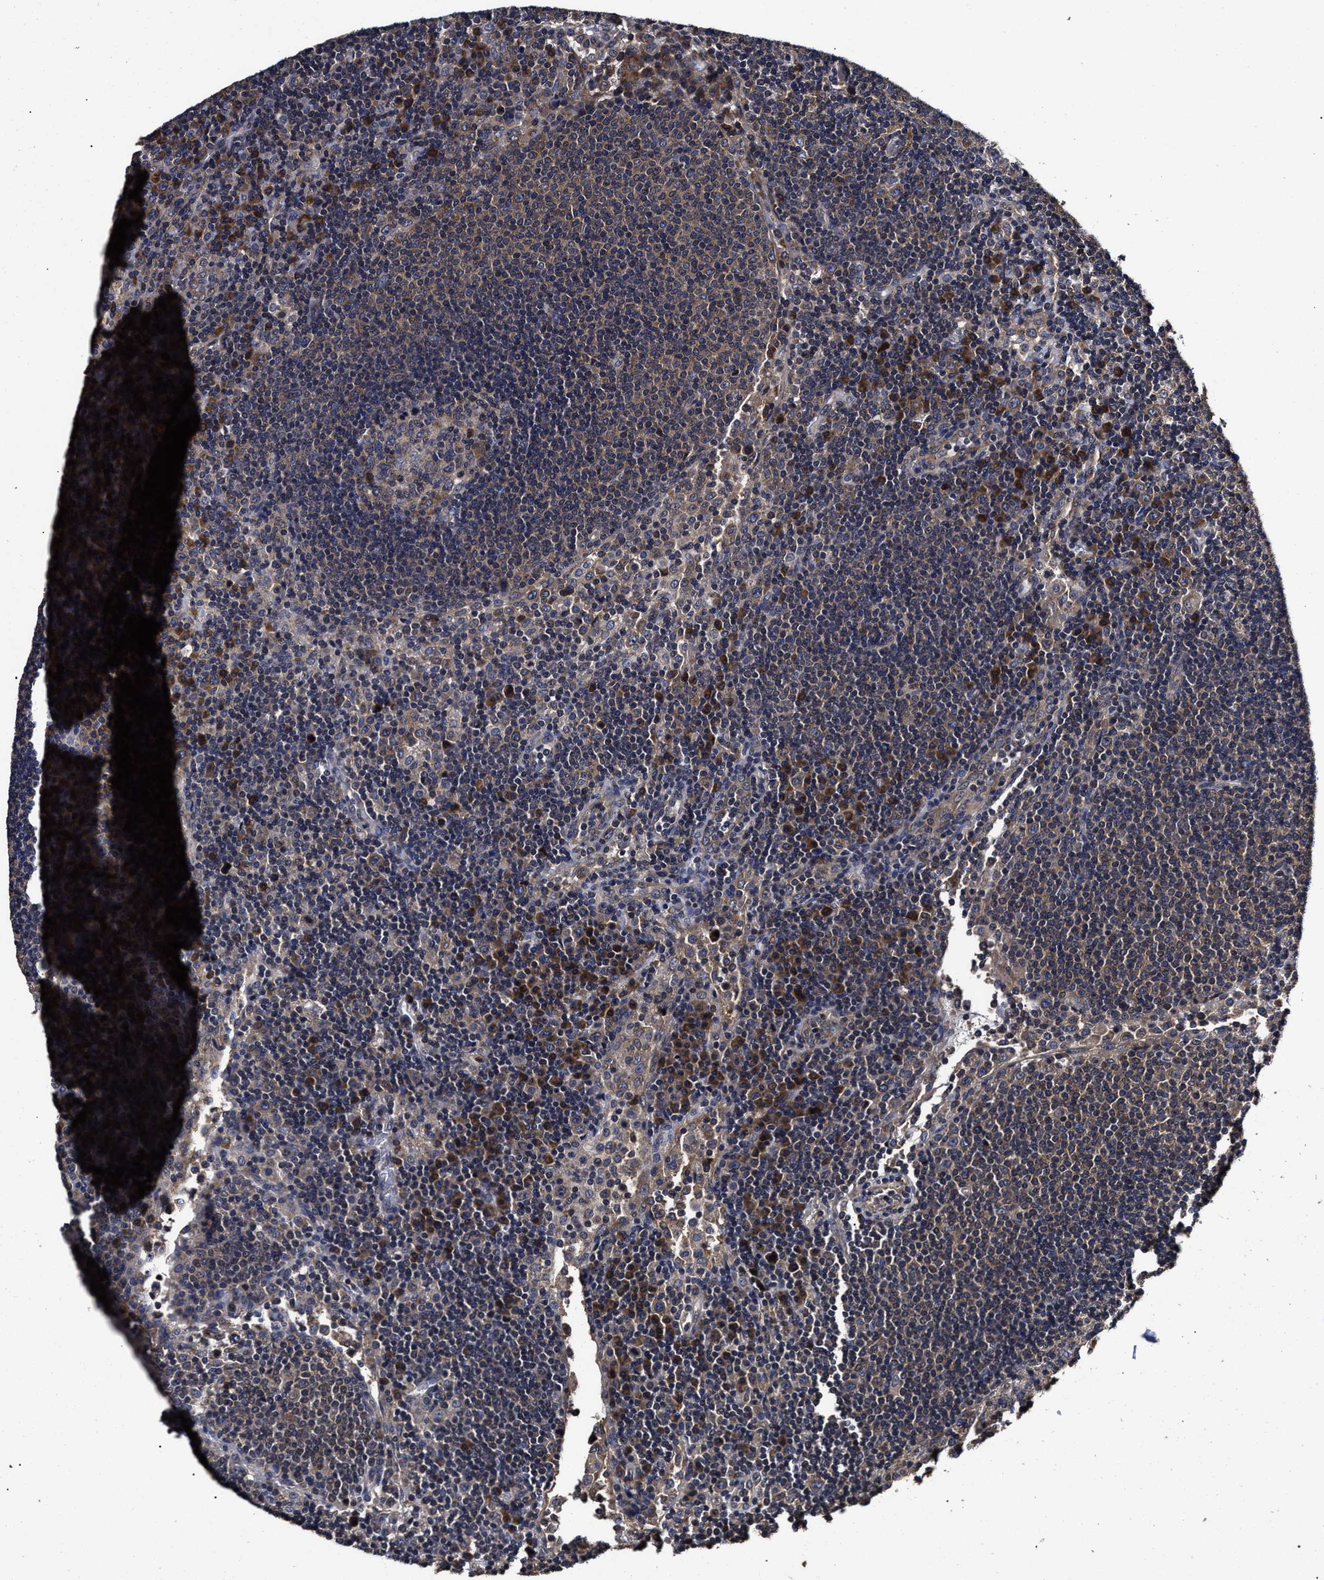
{"staining": {"intensity": "moderate", "quantity": ">75%", "location": "cytoplasmic/membranous"}, "tissue": "lymph node", "cell_type": "Germinal center cells", "image_type": "normal", "snomed": [{"axis": "morphology", "description": "Normal tissue, NOS"}, {"axis": "topography", "description": "Lymph node"}], "caption": "This image exhibits immunohistochemistry staining of normal lymph node, with medium moderate cytoplasmic/membranous positivity in about >75% of germinal center cells.", "gene": "AVEN", "patient": {"sex": "female", "age": 53}}